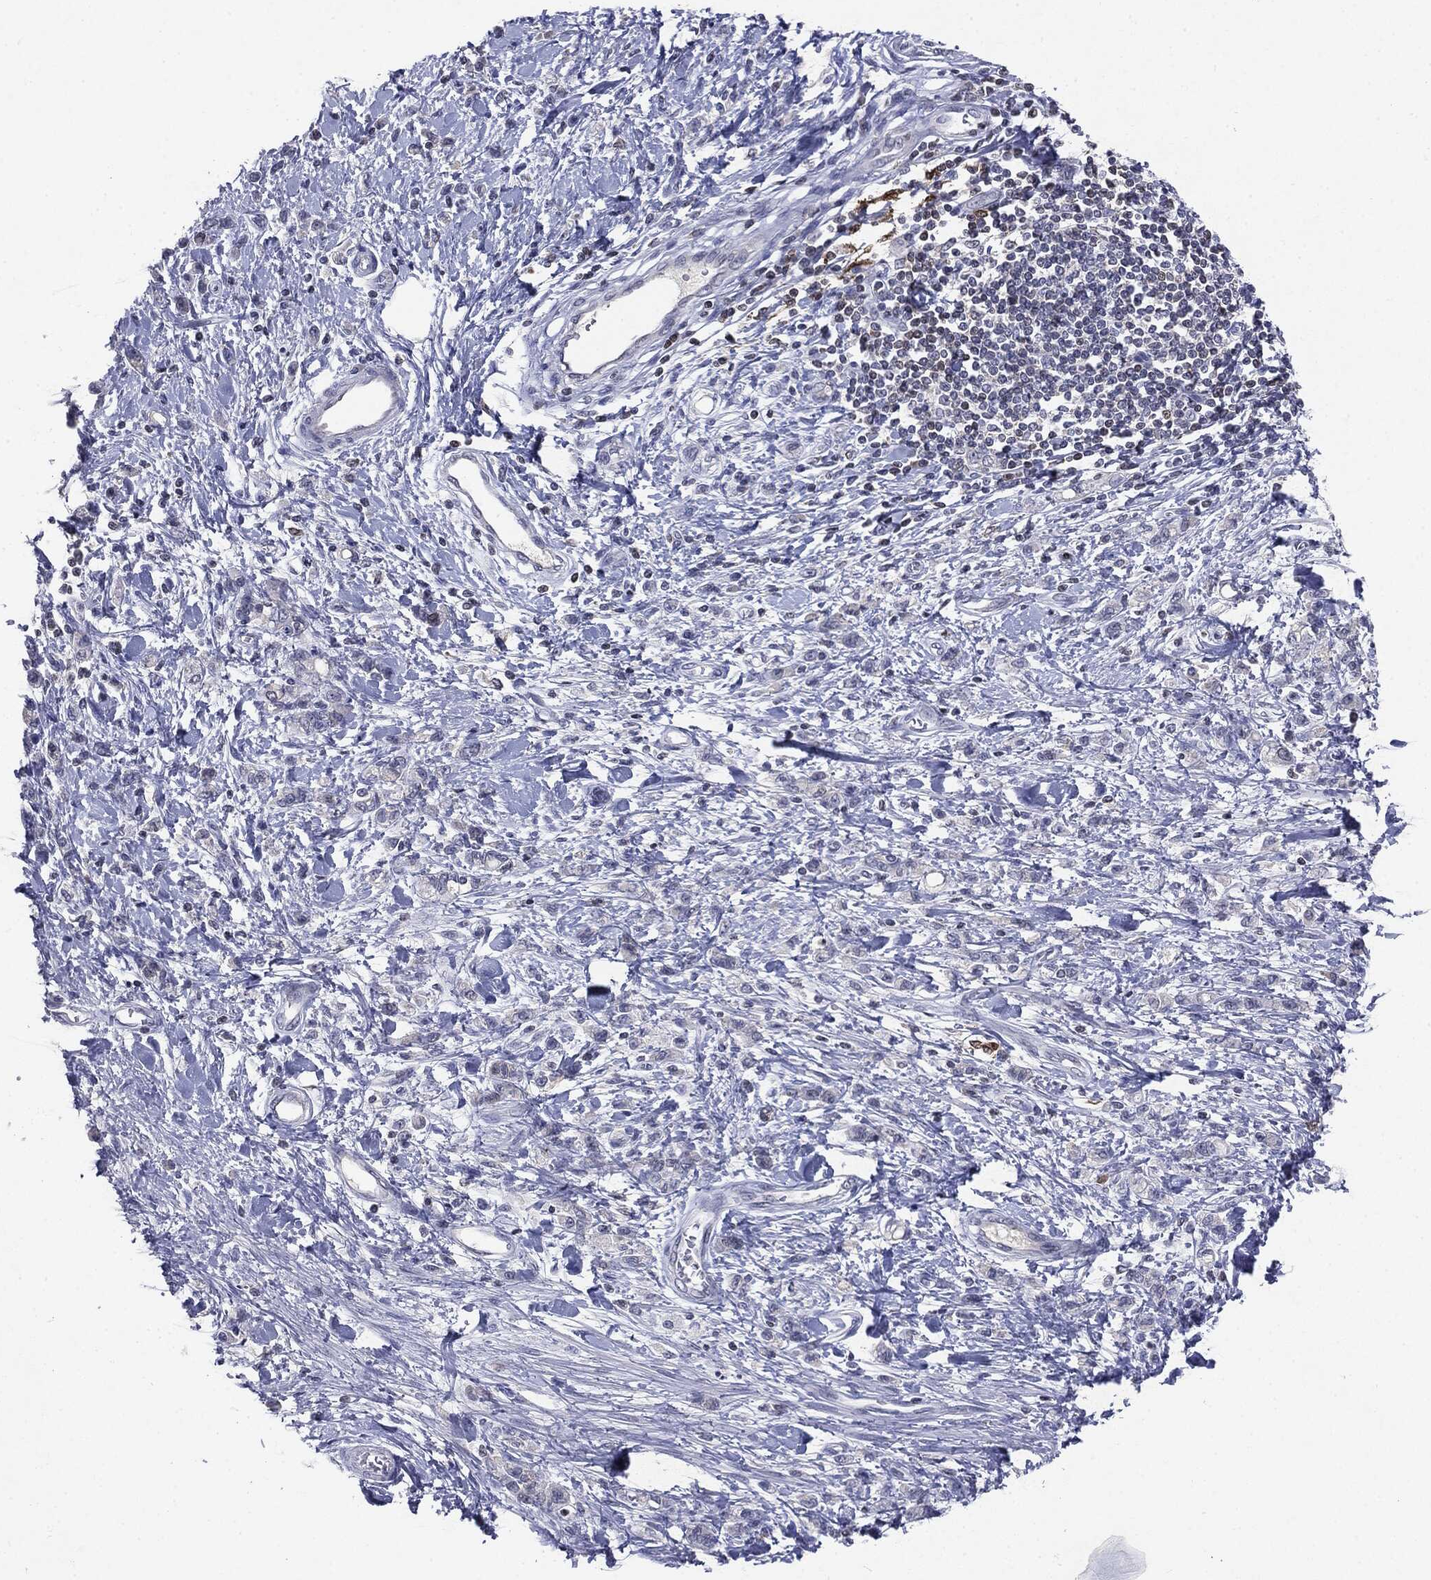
{"staining": {"intensity": "negative", "quantity": "none", "location": "none"}, "tissue": "stomach cancer", "cell_type": "Tumor cells", "image_type": "cancer", "snomed": [{"axis": "morphology", "description": "Adenocarcinoma, NOS"}, {"axis": "topography", "description": "Stomach"}], "caption": "This is an immunohistochemistry (IHC) histopathology image of human stomach cancer (adenocarcinoma). There is no expression in tumor cells.", "gene": "KIF2C", "patient": {"sex": "male", "age": 77}}